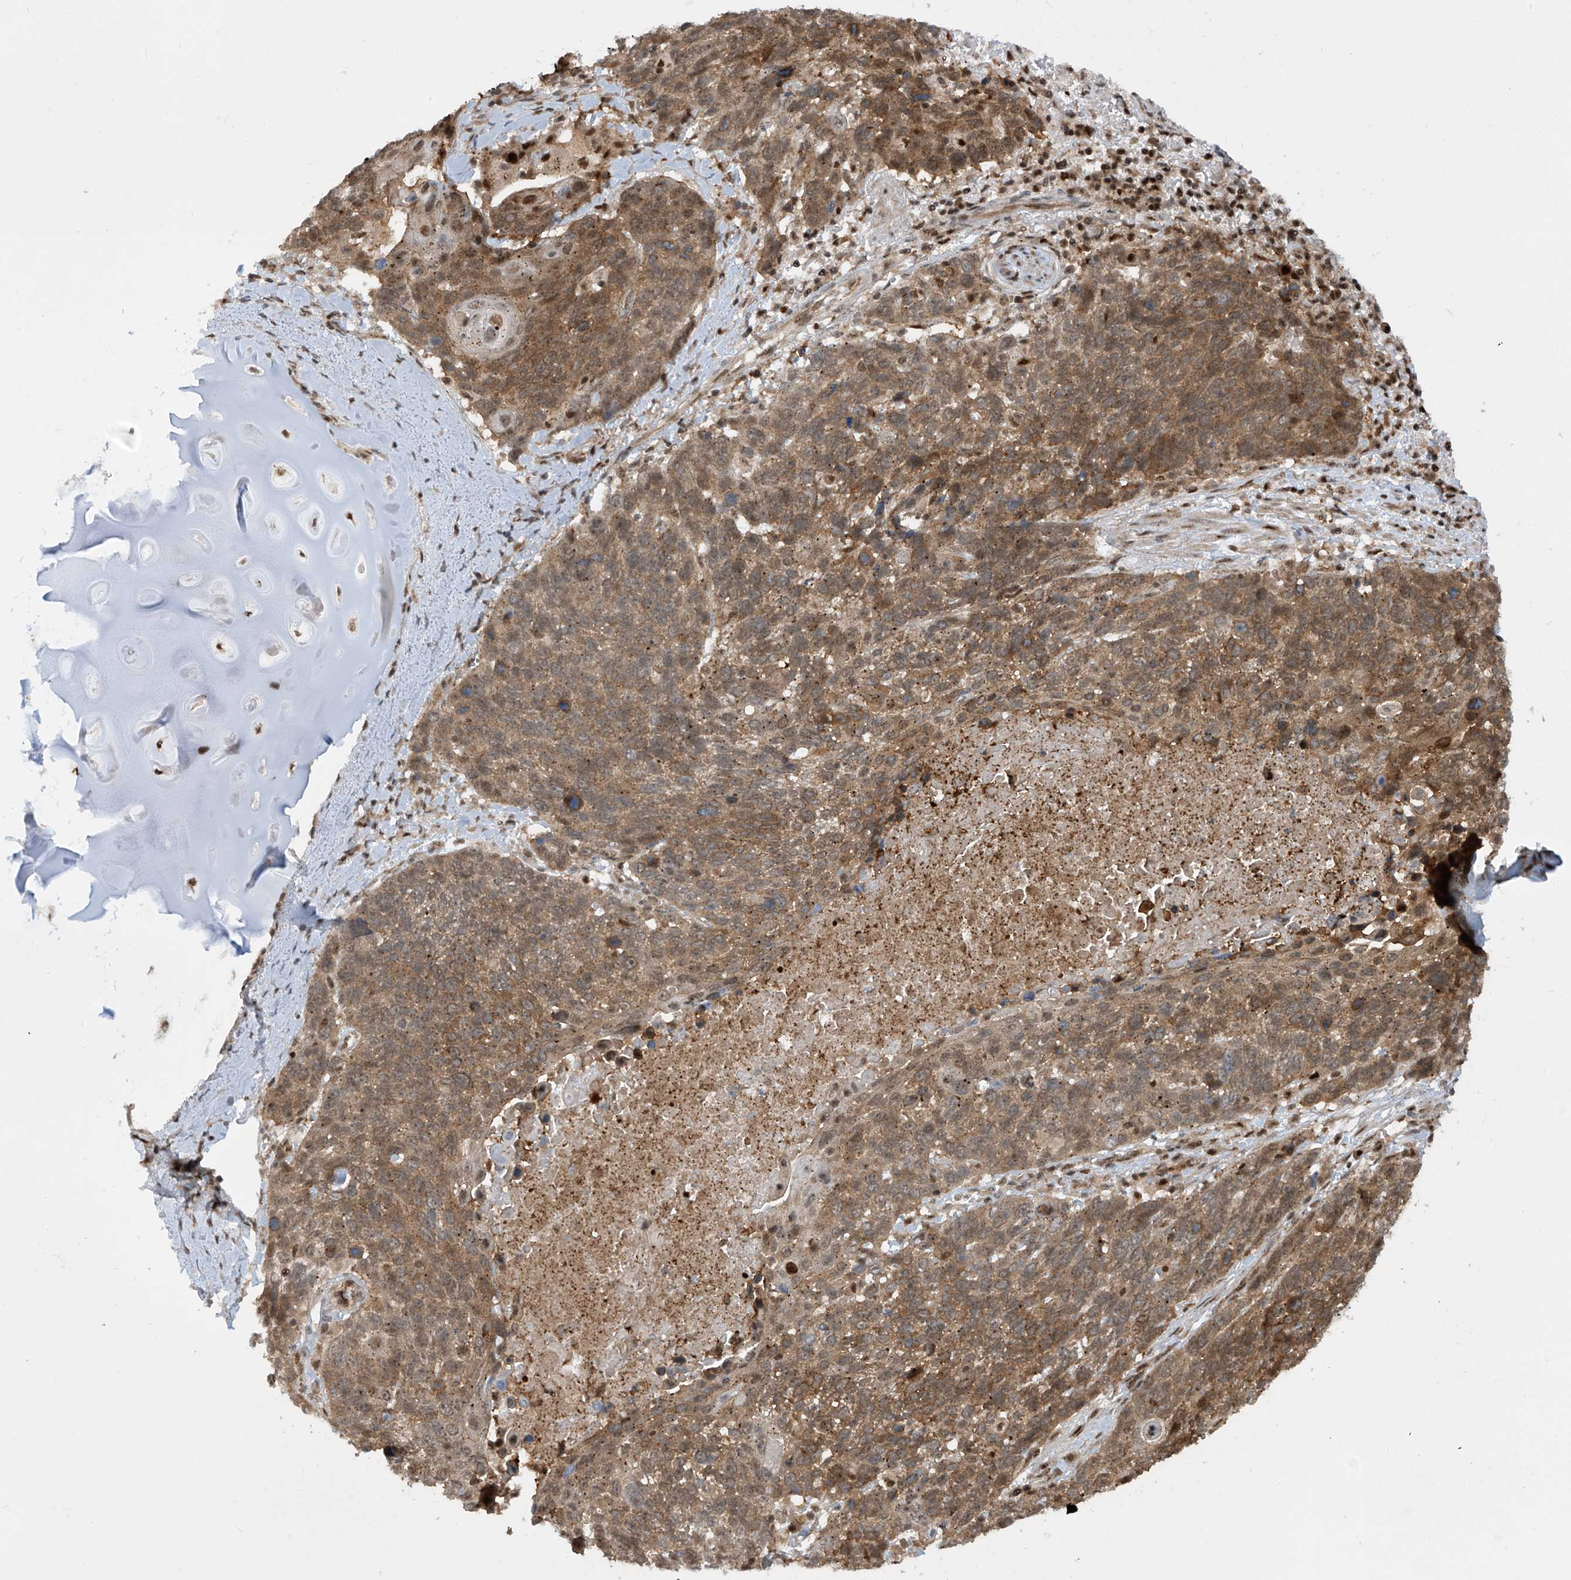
{"staining": {"intensity": "moderate", "quantity": ">75%", "location": "cytoplasmic/membranous,nuclear"}, "tissue": "lung cancer", "cell_type": "Tumor cells", "image_type": "cancer", "snomed": [{"axis": "morphology", "description": "Squamous cell carcinoma, NOS"}, {"axis": "topography", "description": "Lung"}], "caption": "Lung squamous cell carcinoma stained with a protein marker shows moderate staining in tumor cells.", "gene": "LAGE3", "patient": {"sex": "male", "age": 66}}